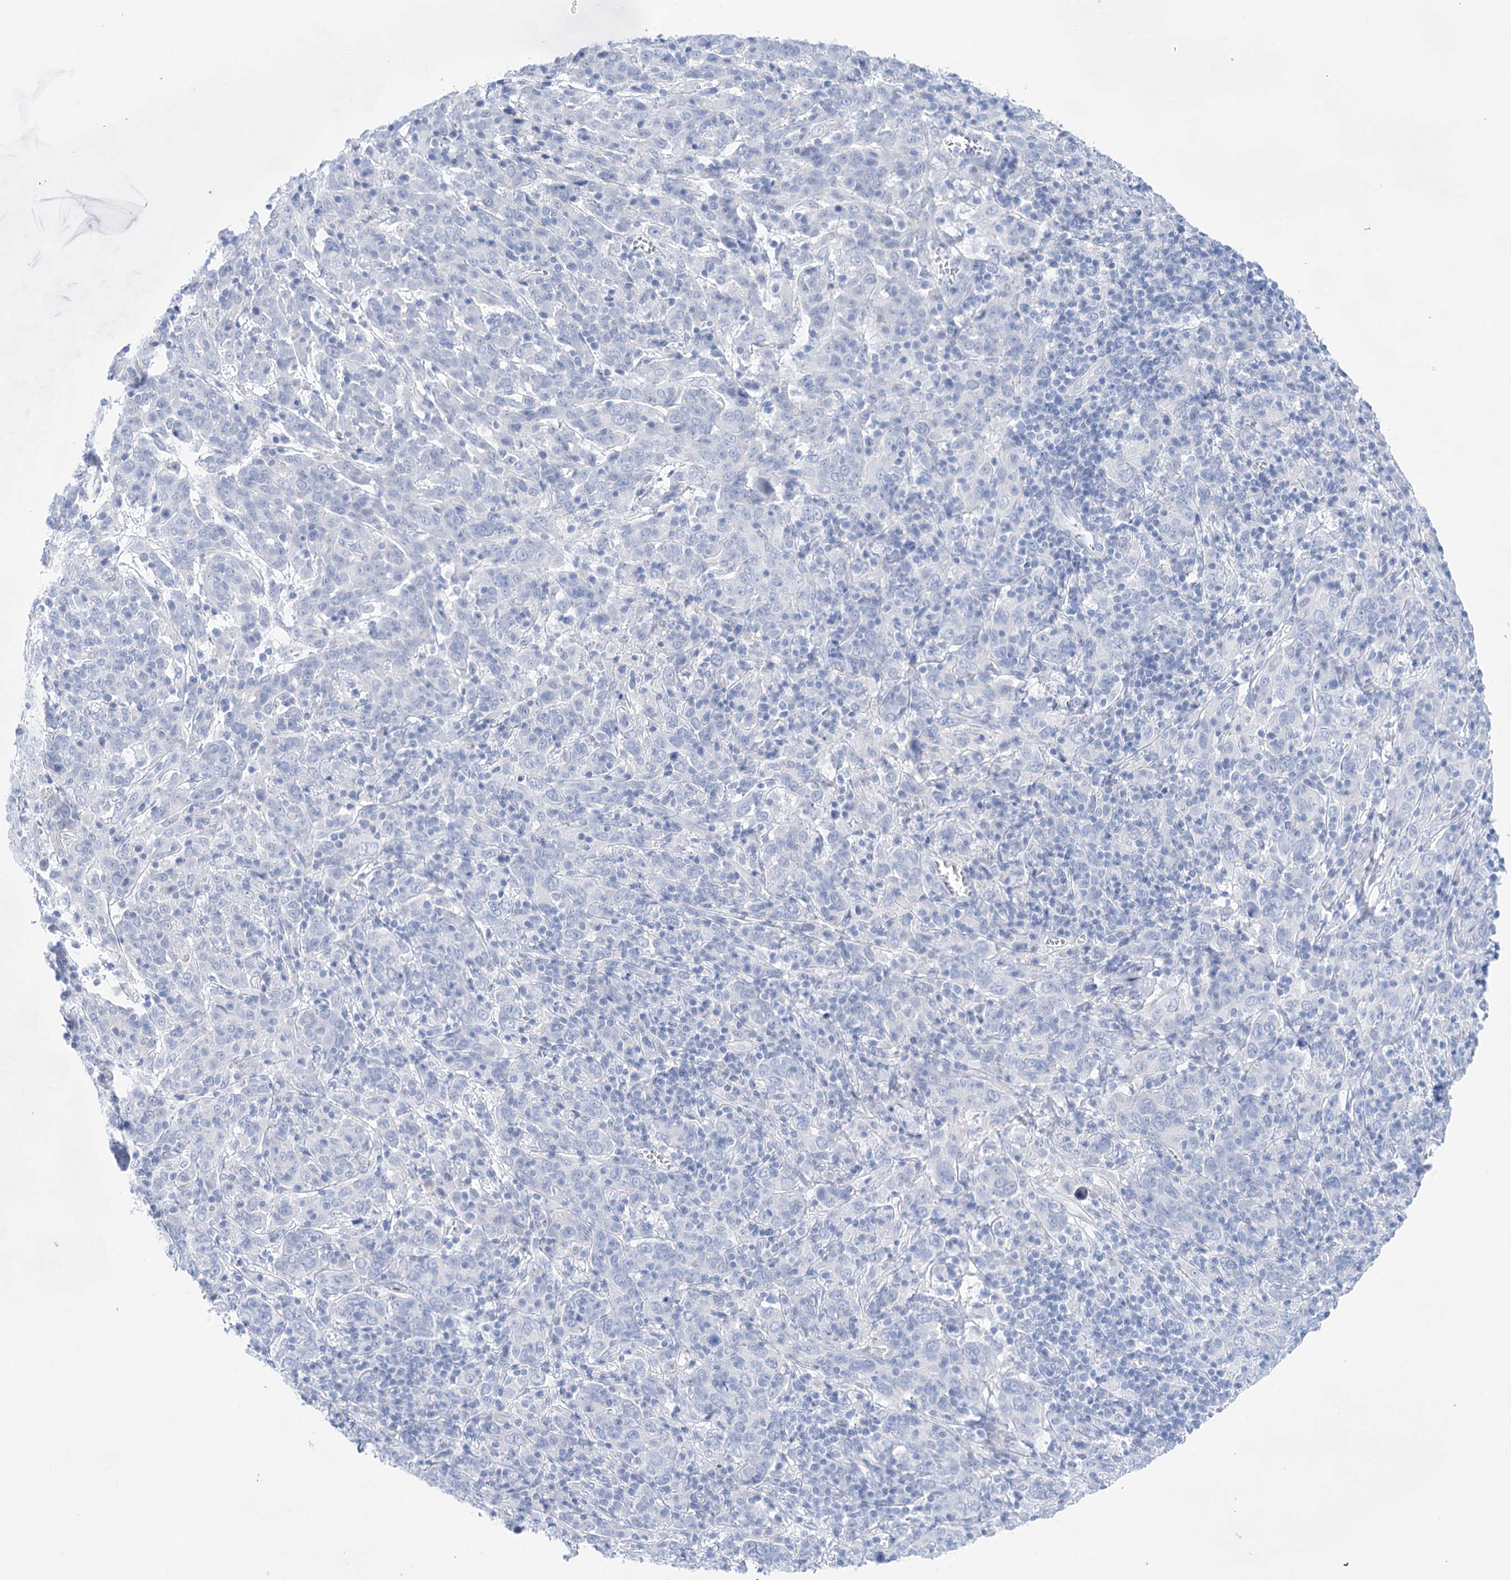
{"staining": {"intensity": "negative", "quantity": "none", "location": "none"}, "tissue": "cervical cancer", "cell_type": "Tumor cells", "image_type": "cancer", "snomed": [{"axis": "morphology", "description": "Squamous cell carcinoma, NOS"}, {"axis": "topography", "description": "Cervix"}], "caption": "The image reveals no staining of tumor cells in squamous cell carcinoma (cervical). (Stains: DAB (3,3'-diaminobenzidine) IHC with hematoxylin counter stain, Microscopy: brightfield microscopy at high magnification).", "gene": "LALBA", "patient": {"sex": "female", "age": 67}}